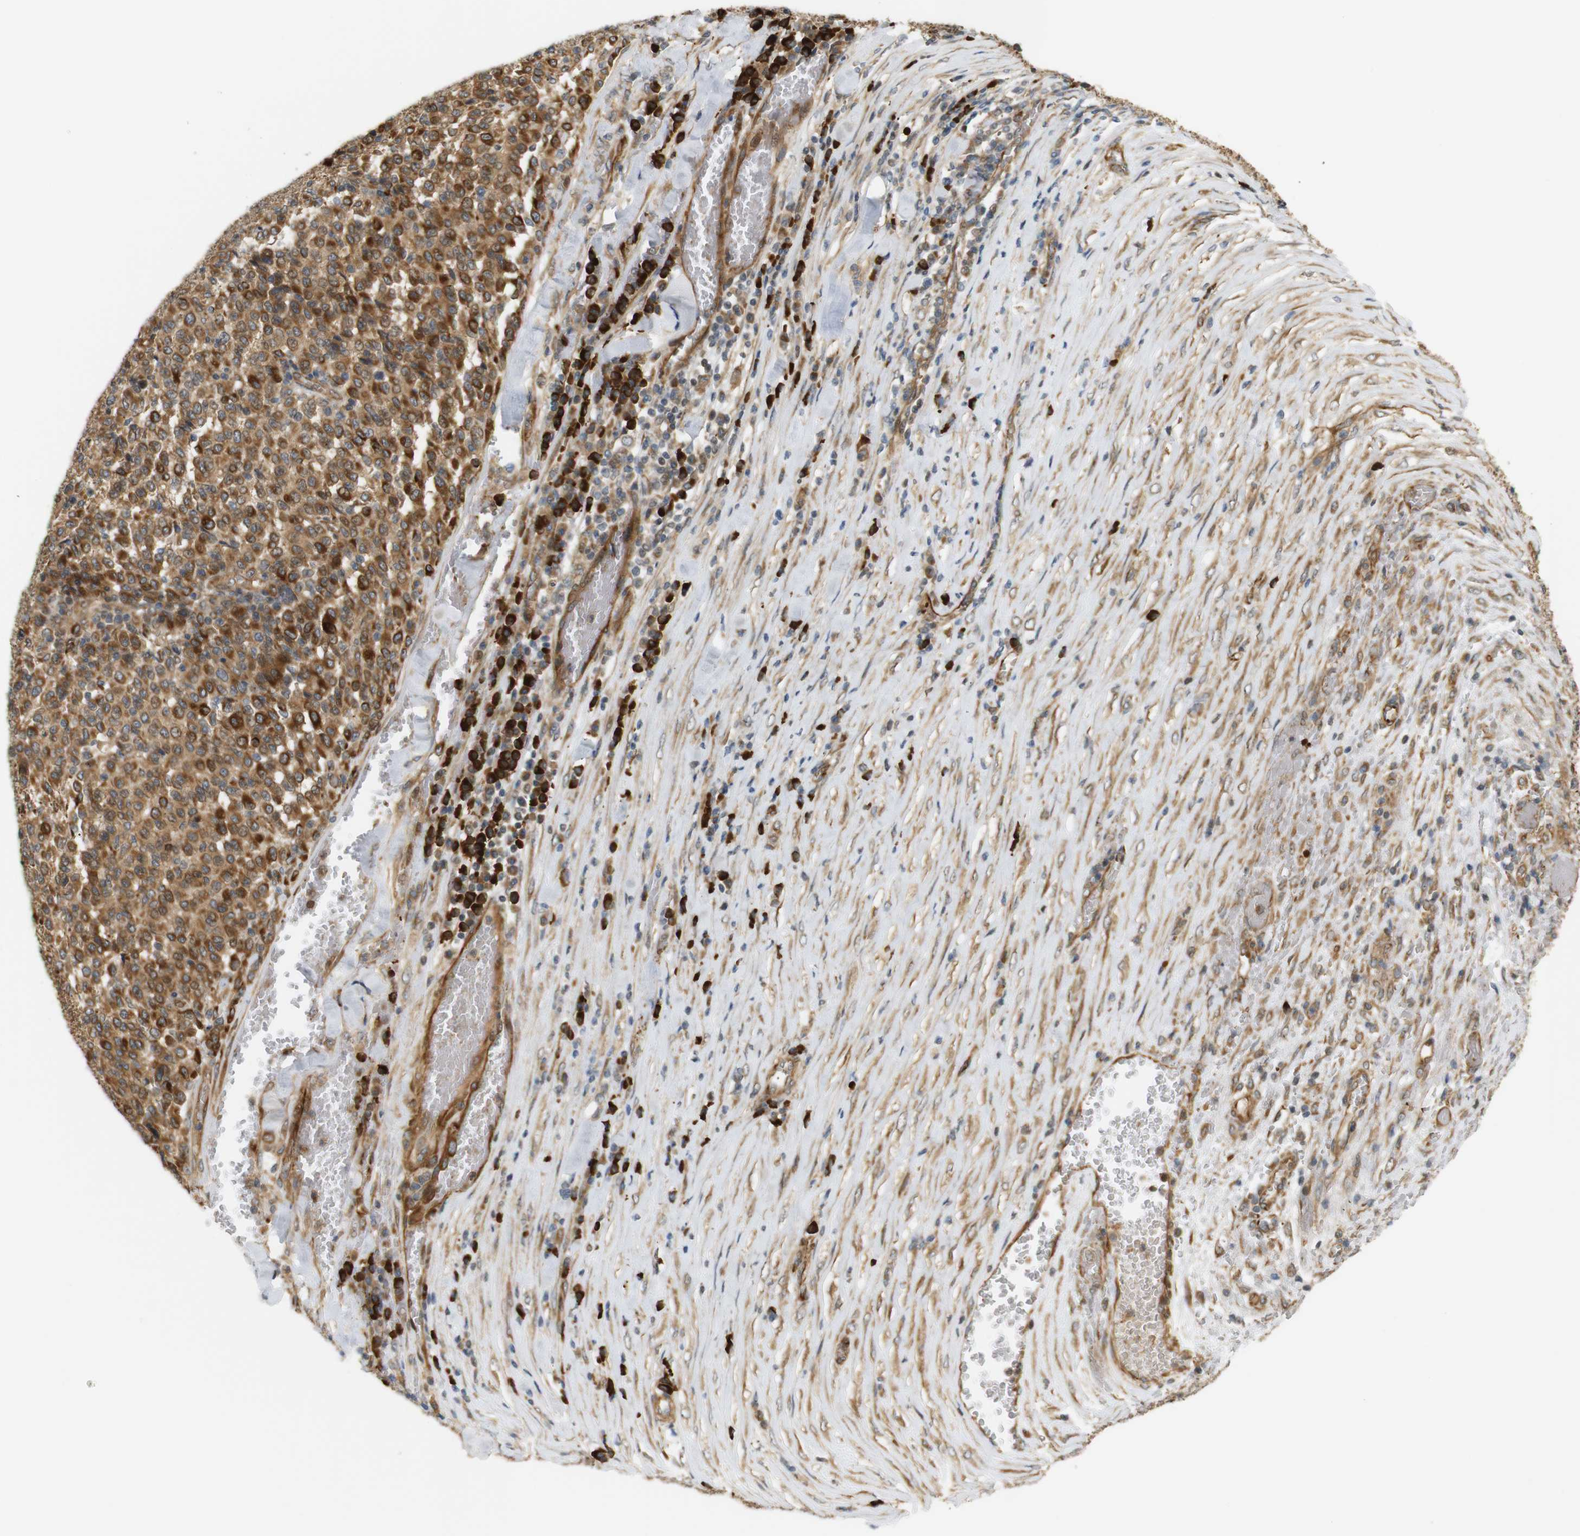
{"staining": {"intensity": "moderate", "quantity": ">75%", "location": "cytoplasmic/membranous"}, "tissue": "melanoma", "cell_type": "Tumor cells", "image_type": "cancer", "snomed": [{"axis": "morphology", "description": "Malignant melanoma, Metastatic site"}, {"axis": "topography", "description": "Pancreas"}], "caption": "A brown stain highlights moderate cytoplasmic/membranous staining of a protein in malignant melanoma (metastatic site) tumor cells. (Brightfield microscopy of DAB IHC at high magnification).", "gene": "RPTOR", "patient": {"sex": "female", "age": 30}}